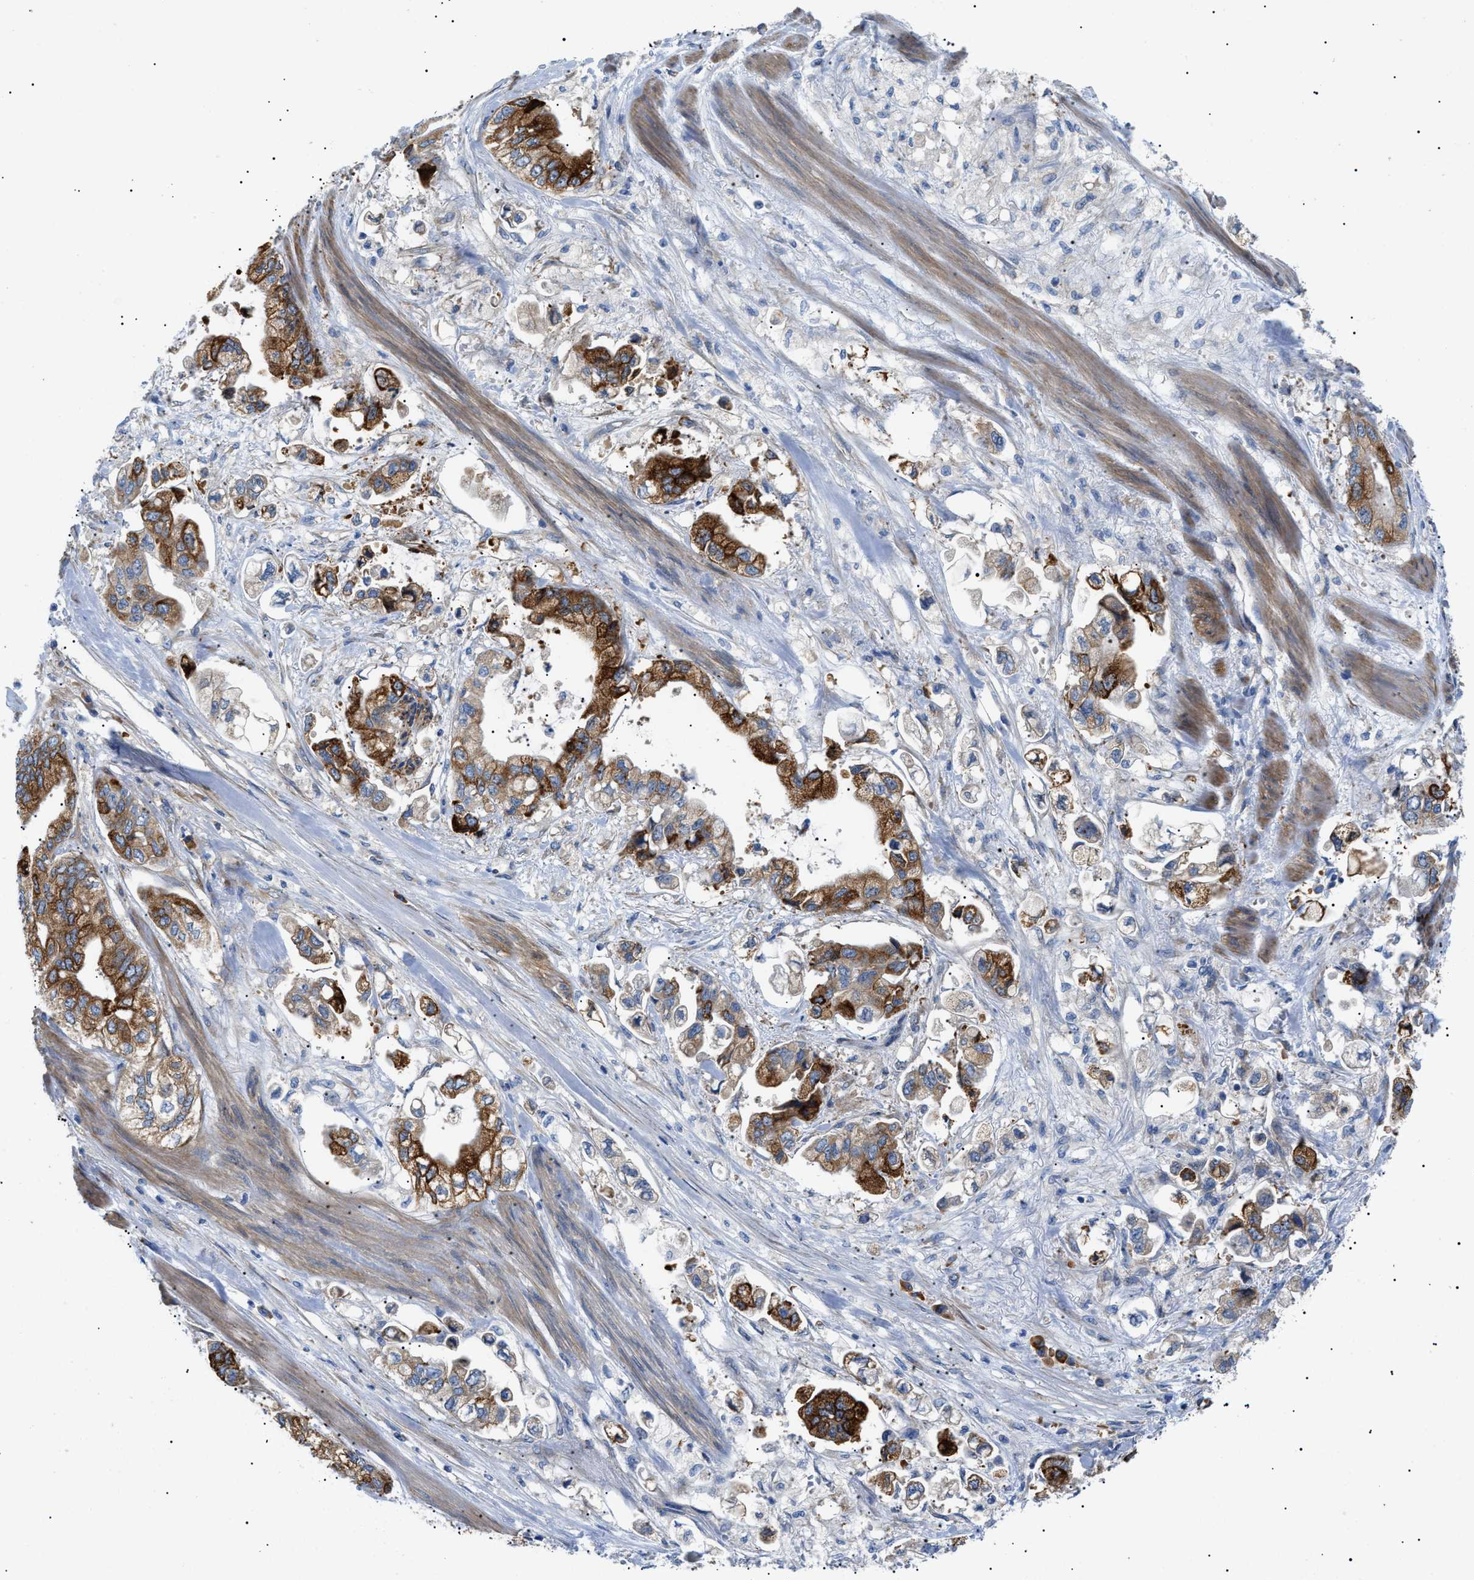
{"staining": {"intensity": "strong", "quantity": "25%-75%", "location": "cytoplasmic/membranous"}, "tissue": "stomach cancer", "cell_type": "Tumor cells", "image_type": "cancer", "snomed": [{"axis": "morphology", "description": "Normal tissue, NOS"}, {"axis": "morphology", "description": "Adenocarcinoma, NOS"}, {"axis": "topography", "description": "Stomach"}], "caption": "Stomach cancer (adenocarcinoma) stained with DAB IHC demonstrates high levels of strong cytoplasmic/membranous staining in about 25%-75% of tumor cells.", "gene": "HSPB8", "patient": {"sex": "male", "age": 62}}